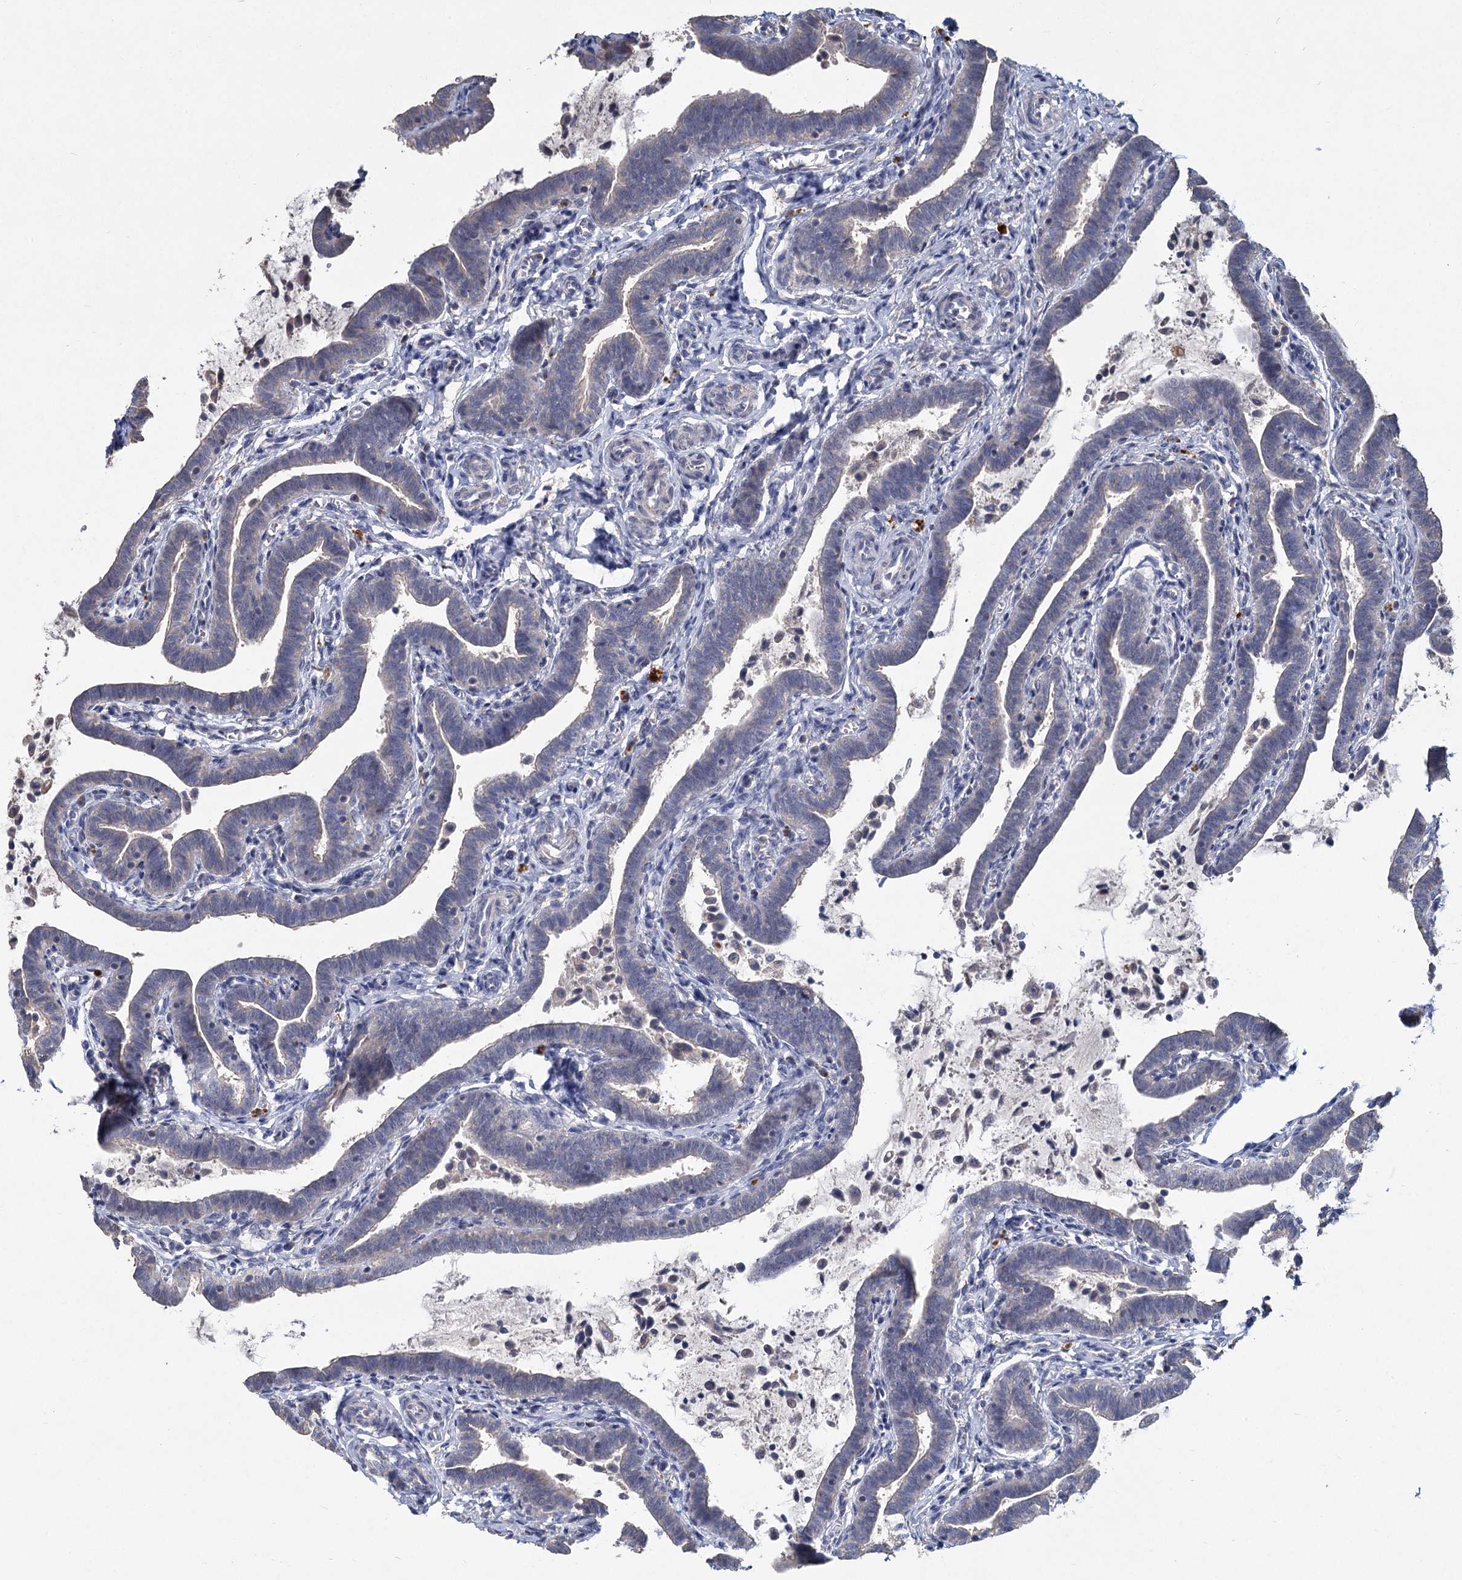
{"staining": {"intensity": "weak", "quantity": "<25%", "location": "cytoplasmic/membranous"}, "tissue": "fallopian tube", "cell_type": "Glandular cells", "image_type": "normal", "snomed": [{"axis": "morphology", "description": "Normal tissue, NOS"}, {"axis": "topography", "description": "Fallopian tube"}], "caption": "The micrograph reveals no significant staining in glandular cells of fallopian tube.", "gene": "HES2", "patient": {"sex": "female", "age": 36}}